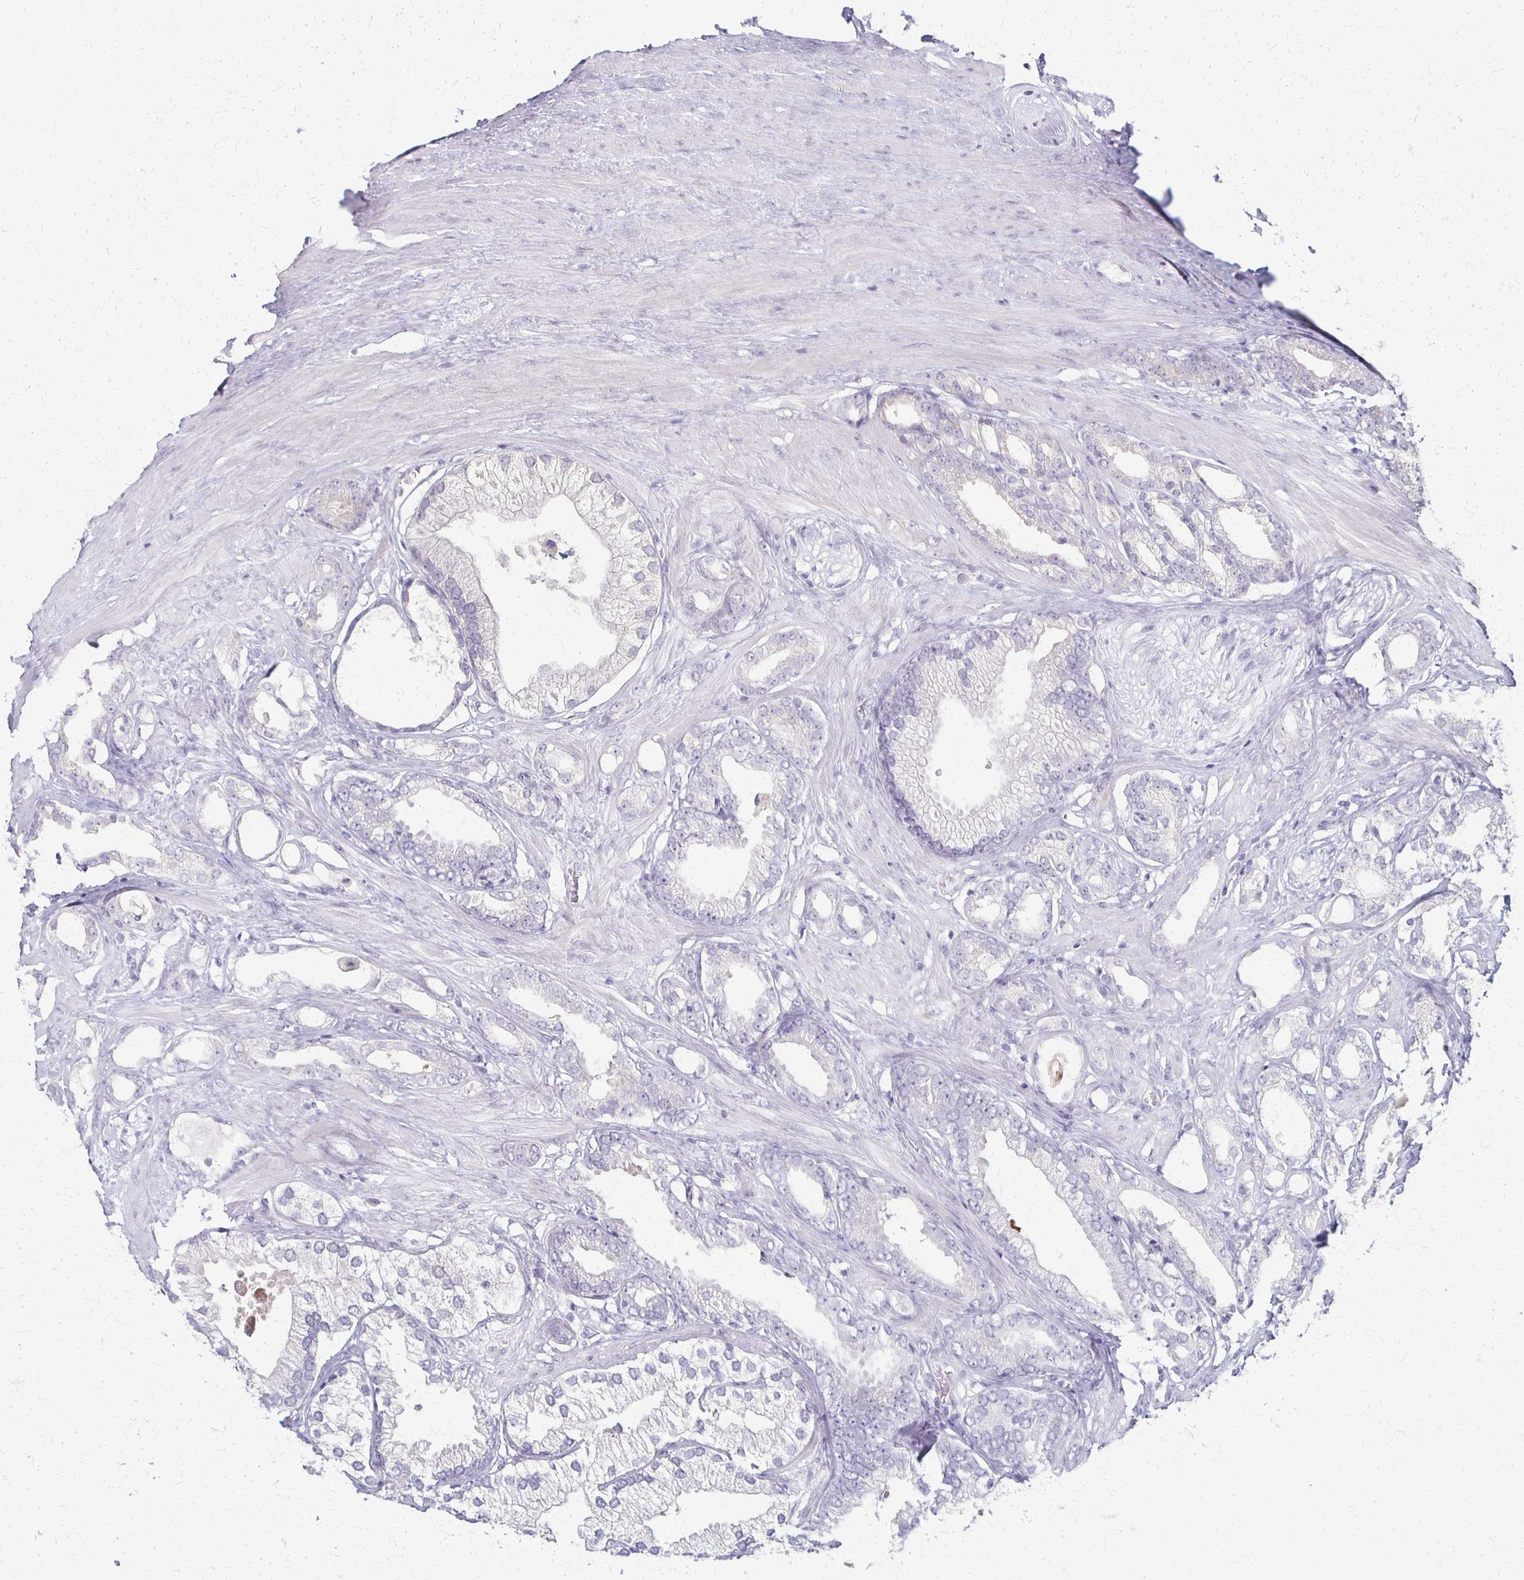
{"staining": {"intensity": "negative", "quantity": "none", "location": "none"}, "tissue": "prostate cancer", "cell_type": "Tumor cells", "image_type": "cancer", "snomed": [{"axis": "morphology", "description": "Adenocarcinoma, Low grade"}, {"axis": "topography", "description": "Prostate"}], "caption": "This histopathology image is of prostate adenocarcinoma (low-grade) stained with immunohistochemistry to label a protein in brown with the nuclei are counter-stained blue. There is no positivity in tumor cells. The staining is performed using DAB (3,3'-diaminobenzidine) brown chromogen with nuclei counter-stained in using hematoxylin.", "gene": "SLC35E2B", "patient": {"sex": "male", "age": 65}}